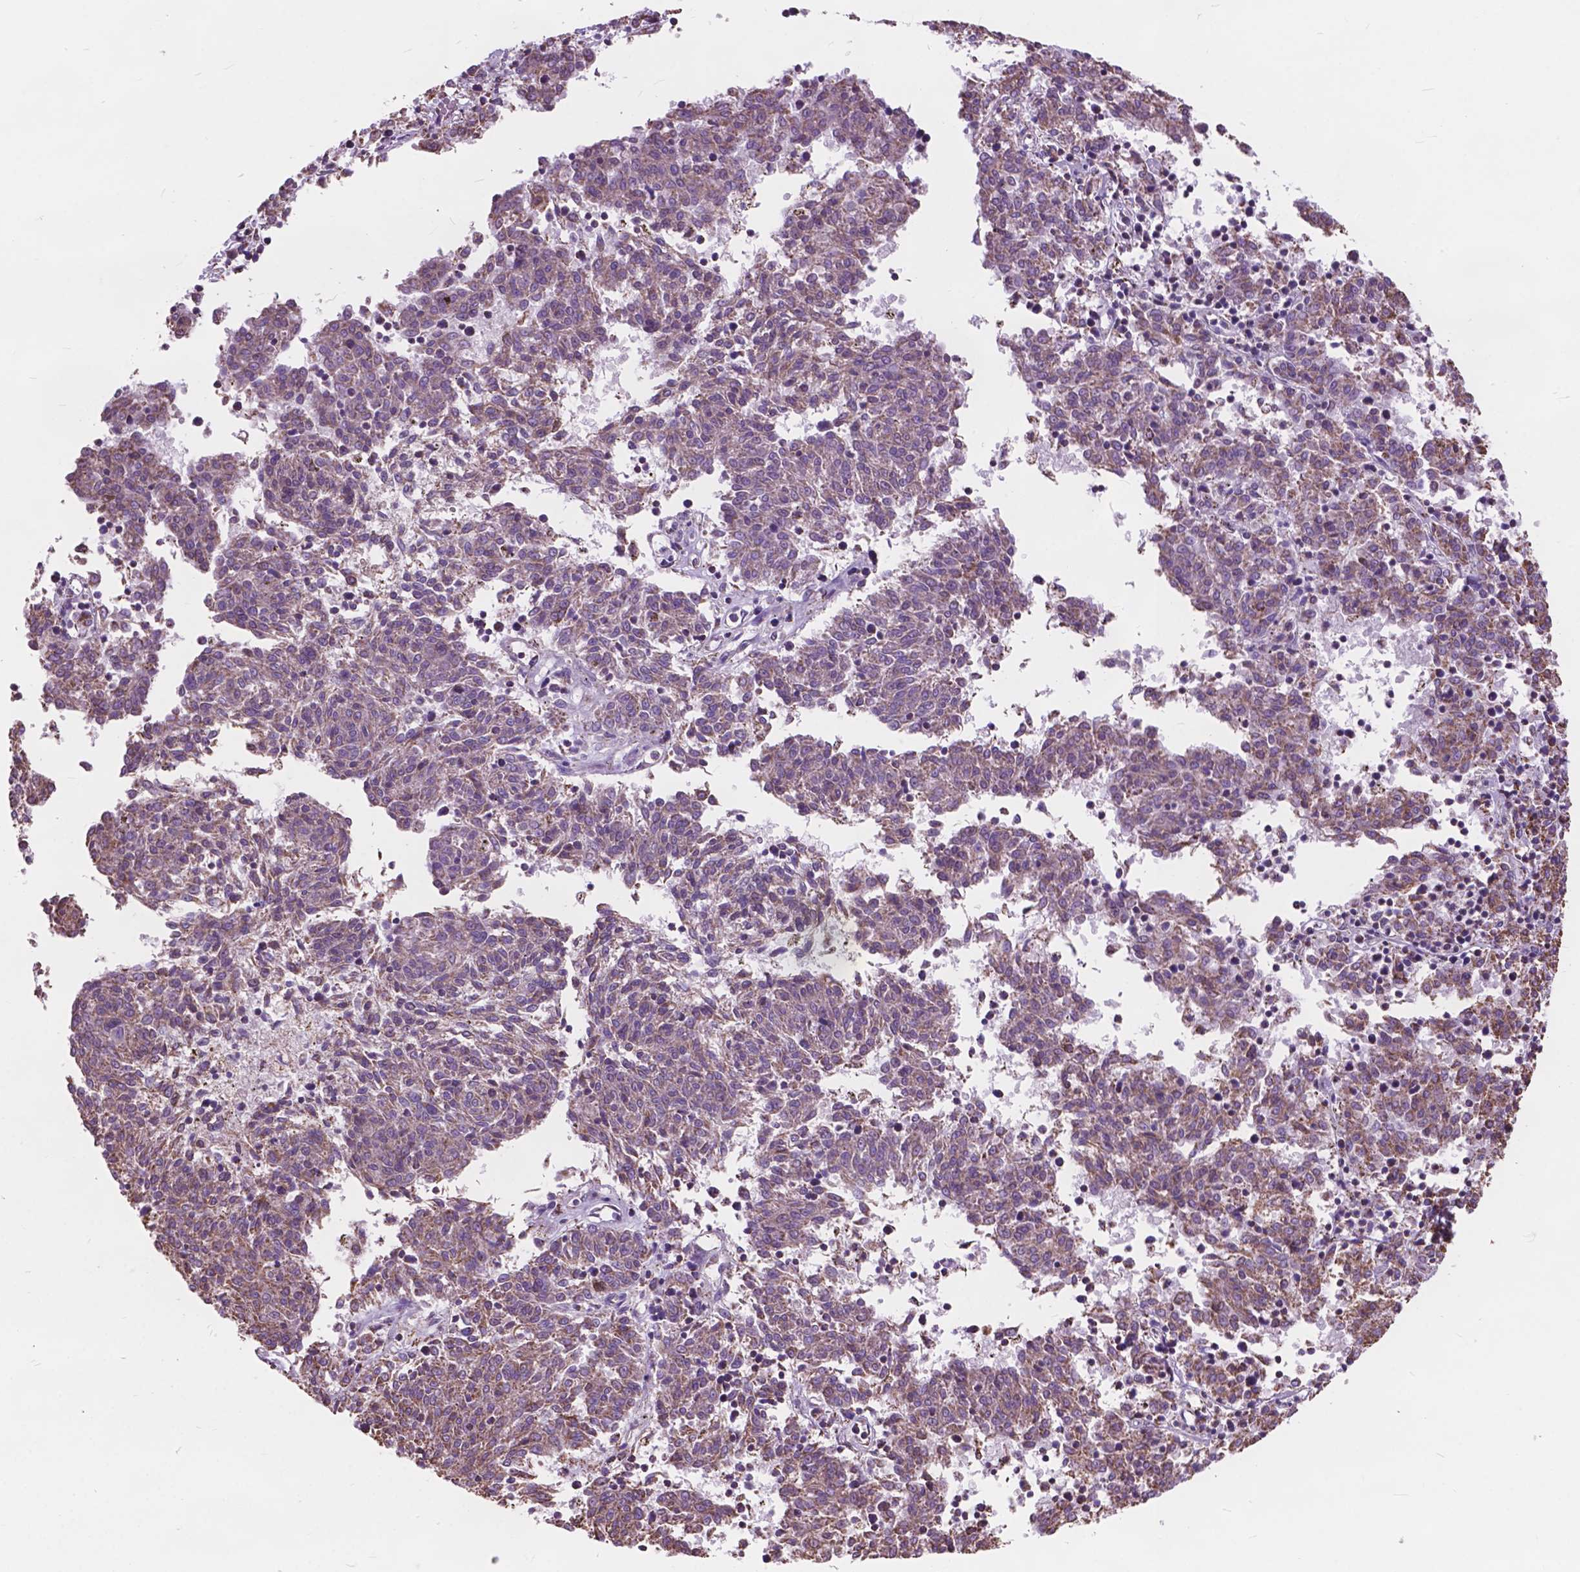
{"staining": {"intensity": "weak", "quantity": ">75%", "location": "cytoplasmic/membranous"}, "tissue": "melanoma", "cell_type": "Tumor cells", "image_type": "cancer", "snomed": [{"axis": "morphology", "description": "Malignant melanoma, NOS"}, {"axis": "topography", "description": "Skin"}], "caption": "The image demonstrates staining of melanoma, revealing weak cytoplasmic/membranous protein positivity (brown color) within tumor cells.", "gene": "SCOC", "patient": {"sex": "female", "age": 72}}